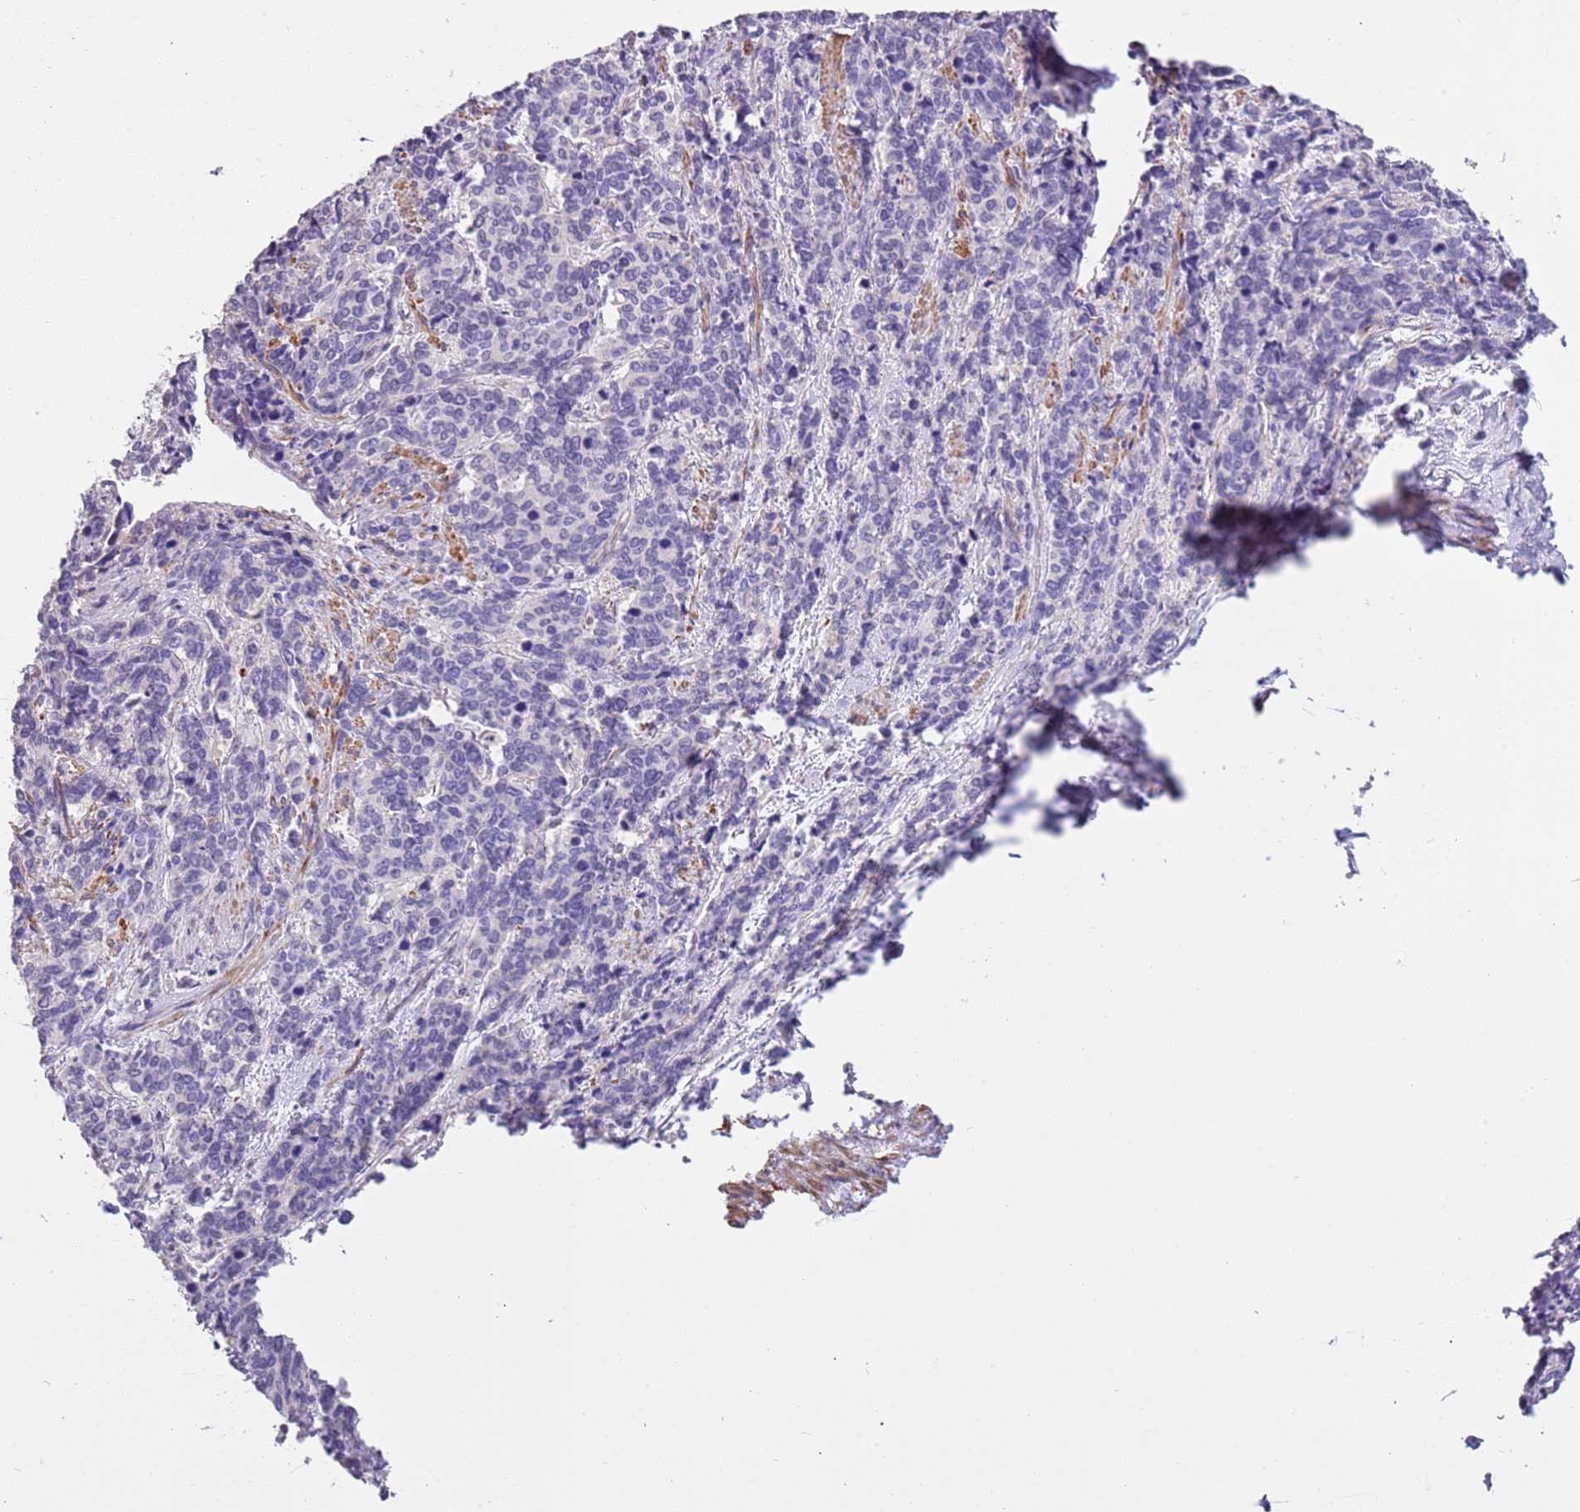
{"staining": {"intensity": "negative", "quantity": "none", "location": "none"}, "tissue": "cervical cancer", "cell_type": "Tumor cells", "image_type": "cancer", "snomed": [{"axis": "morphology", "description": "Squamous cell carcinoma, NOS"}, {"axis": "topography", "description": "Cervix"}], "caption": "Cervical cancer (squamous cell carcinoma) stained for a protein using IHC shows no staining tumor cells.", "gene": "PCGF2", "patient": {"sex": "female", "age": 60}}